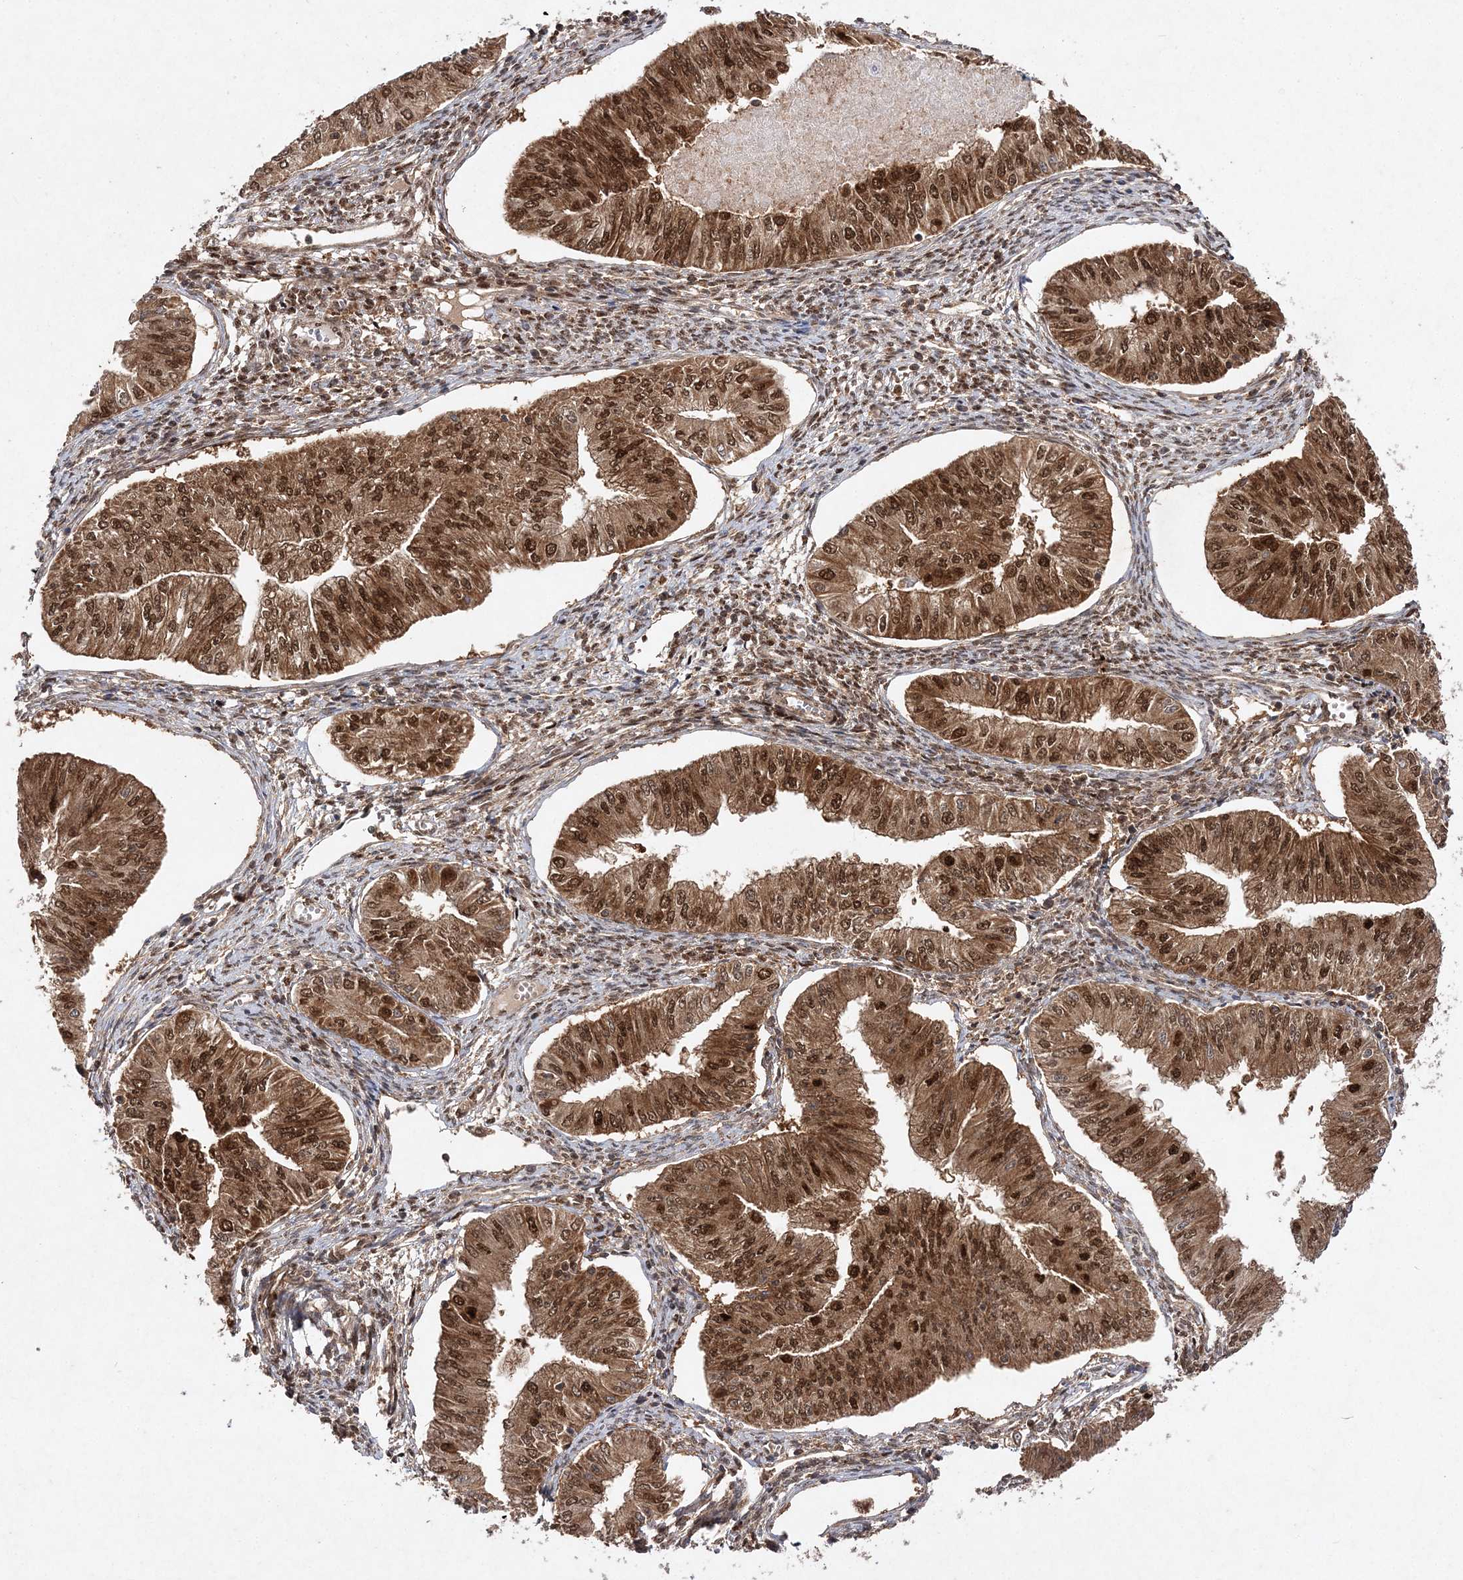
{"staining": {"intensity": "strong", "quantity": ">75%", "location": "cytoplasmic/membranous,nuclear"}, "tissue": "endometrial cancer", "cell_type": "Tumor cells", "image_type": "cancer", "snomed": [{"axis": "morphology", "description": "Normal tissue, NOS"}, {"axis": "morphology", "description": "Adenocarcinoma, NOS"}, {"axis": "topography", "description": "Endometrium"}], "caption": "This is an image of immunohistochemistry (IHC) staining of endometrial adenocarcinoma, which shows strong staining in the cytoplasmic/membranous and nuclear of tumor cells.", "gene": "NIF3L1", "patient": {"sex": "female", "age": 53}}